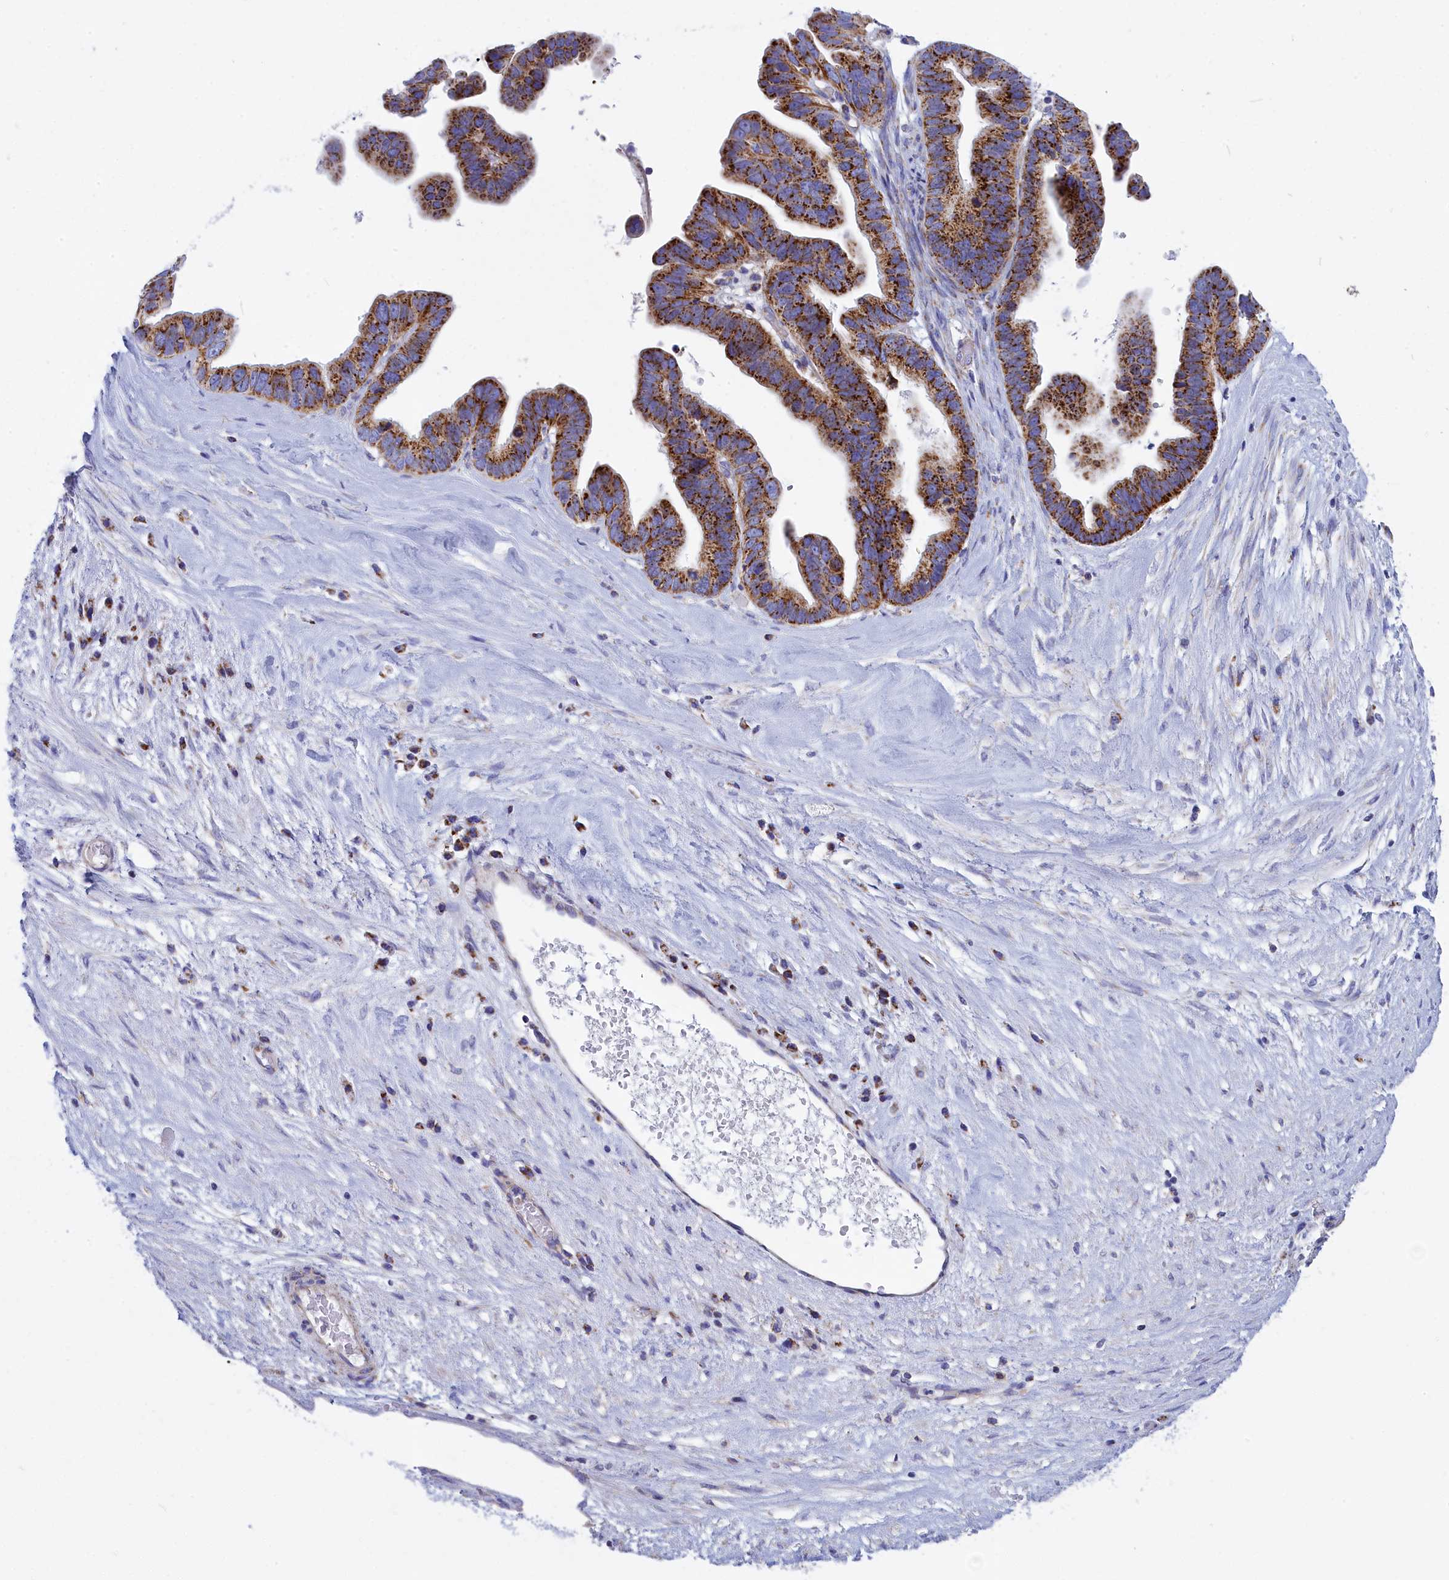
{"staining": {"intensity": "strong", "quantity": ">75%", "location": "cytoplasmic/membranous"}, "tissue": "ovarian cancer", "cell_type": "Tumor cells", "image_type": "cancer", "snomed": [{"axis": "morphology", "description": "Cystadenocarcinoma, serous, NOS"}, {"axis": "topography", "description": "Ovary"}], "caption": "This is a histology image of immunohistochemistry (IHC) staining of ovarian cancer (serous cystadenocarcinoma), which shows strong staining in the cytoplasmic/membranous of tumor cells.", "gene": "CCRL2", "patient": {"sex": "female", "age": 56}}